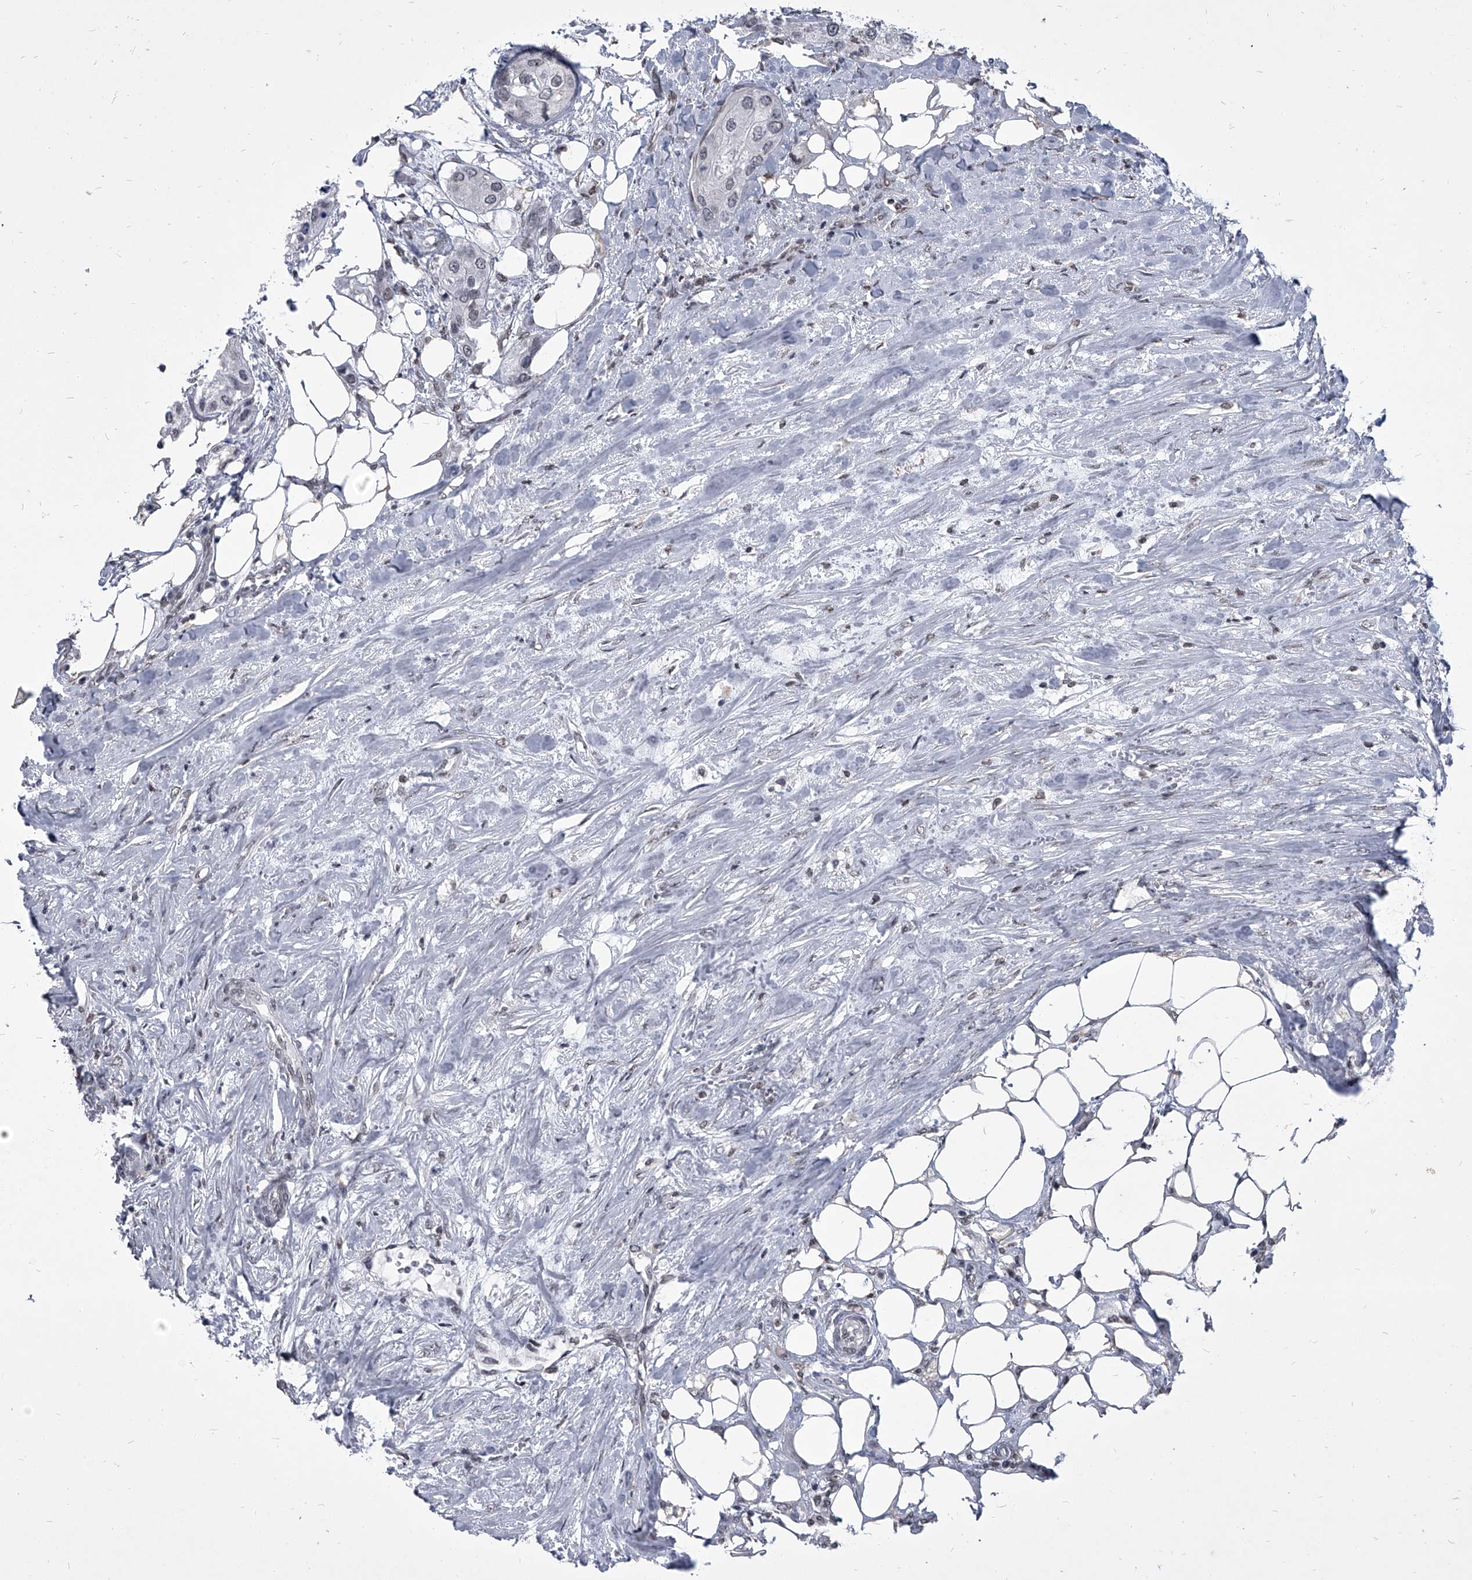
{"staining": {"intensity": "negative", "quantity": "none", "location": "none"}, "tissue": "urothelial cancer", "cell_type": "Tumor cells", "image_type": "cancer", "snomed": [{"axis": "morphology", "description": "Urothelial carcinoma, High grade"}, {"axis": "topography", "description": "Urinary bladder"}], "caption": "A photomicrograph of human urothelial cancer is negative for staining in tumor cells.", "gene": "PPIL4", "patient": {"sex": "male", "age": 64}}